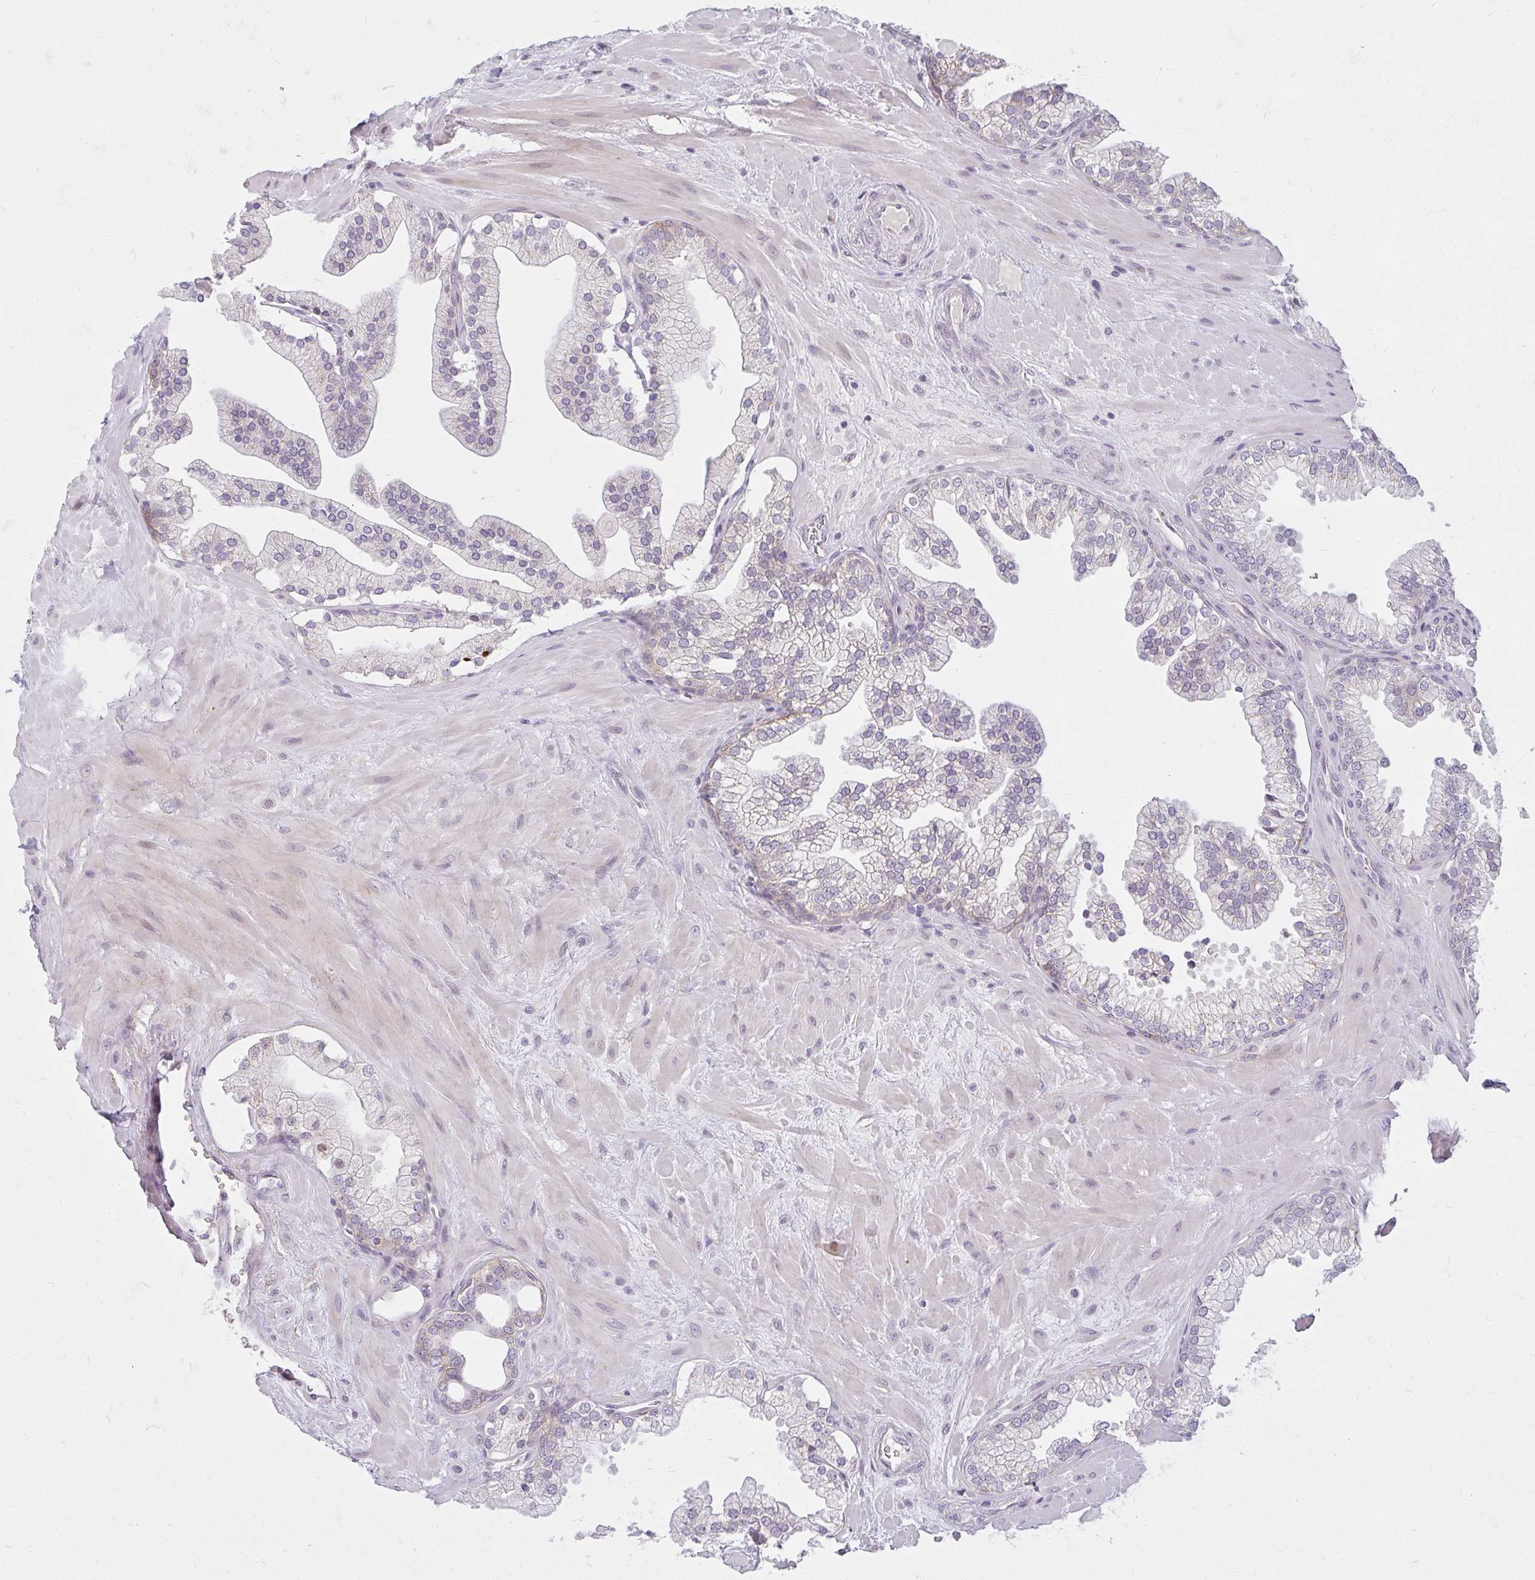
{"staining": {"intensity": "moderate", "quantity": "<25%", "location": "cytoplasmic/membranous"}, "tissue": "prostate", "cell_type": "Glandular cells", "image_type": "normal", "snomed": [{"axis": "morphology", "description": "Normal tissue, NOS"}, {"axis": "topography", "description": "Prostate"}, {"axis": "topography", "description": "Peripheral nerve tissue"}], "caption": "IHC of unremarkable human prostate reveals low levels of moderate cytoplasmic/membranous expression in approximately <25% of glandular cells. The staining was performed using DAB to visualize the protein expression in brown, while the nuclei were stained in blue with hematoxylin (Magnification: 20x).", "gene": "ZFYVE26", "patient": {"sex": "male", "age": 61}}